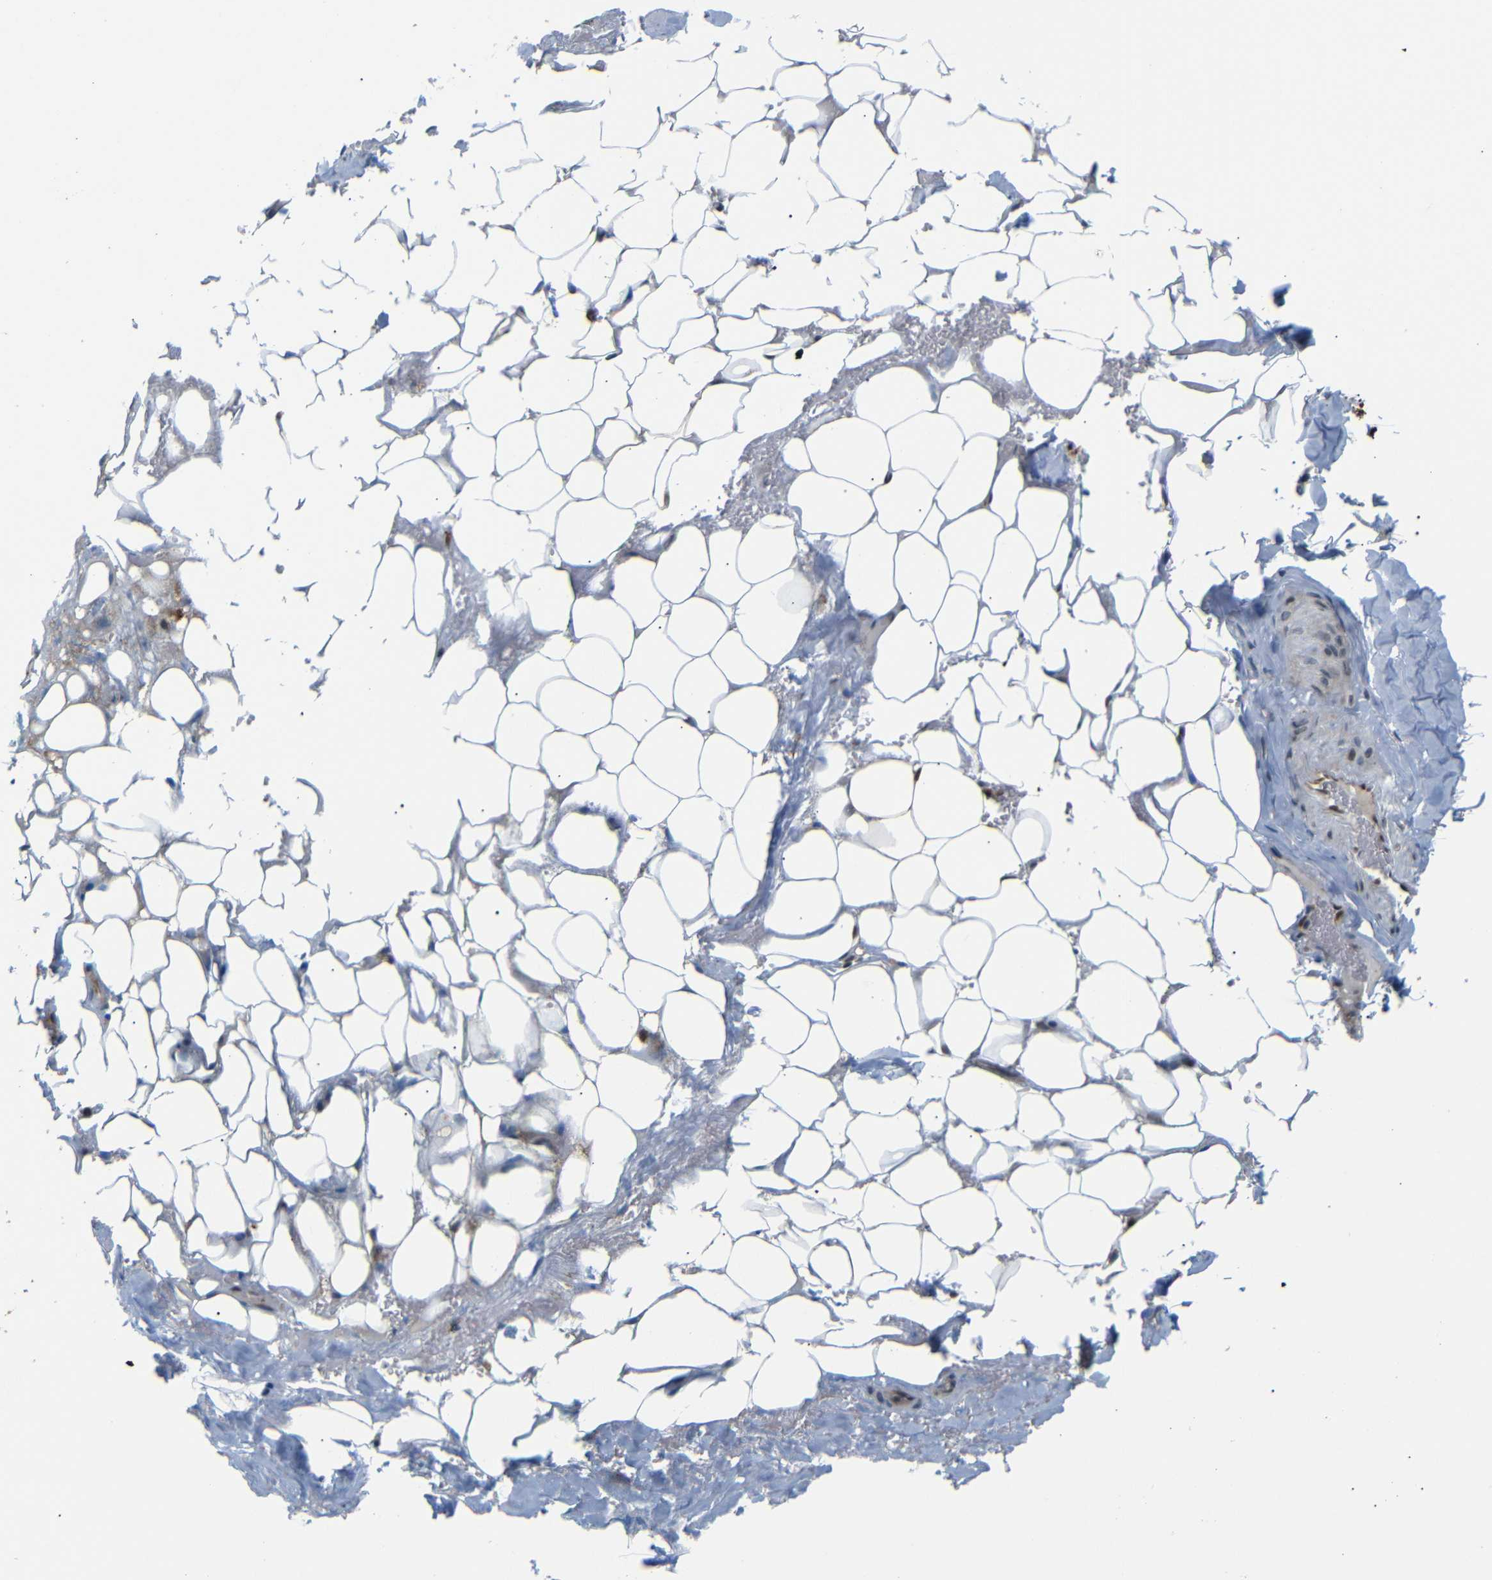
{"staining": {"intensity": "moderate", "quantity": ">75%", "location": "nuclear"}, "tissue": "adipose tissue", "cell_type": "Adipocytes", "image_type": "normal", "snomed": [{"axis": "morphology", "description": "Normal tissue, NOS"}, {"axis": "topography", "description": "Peripheral nerve tissue"}], "caption": "Protein expression analysis of unremarkable adipose tissue shows moderate nuclear staining in about >75% of adipocytes. (brown staining indicates protein expression, while blue staining denotes nuclei).", "gene": "SPCS2", "patient": {"sex": "male", "age": 70}}